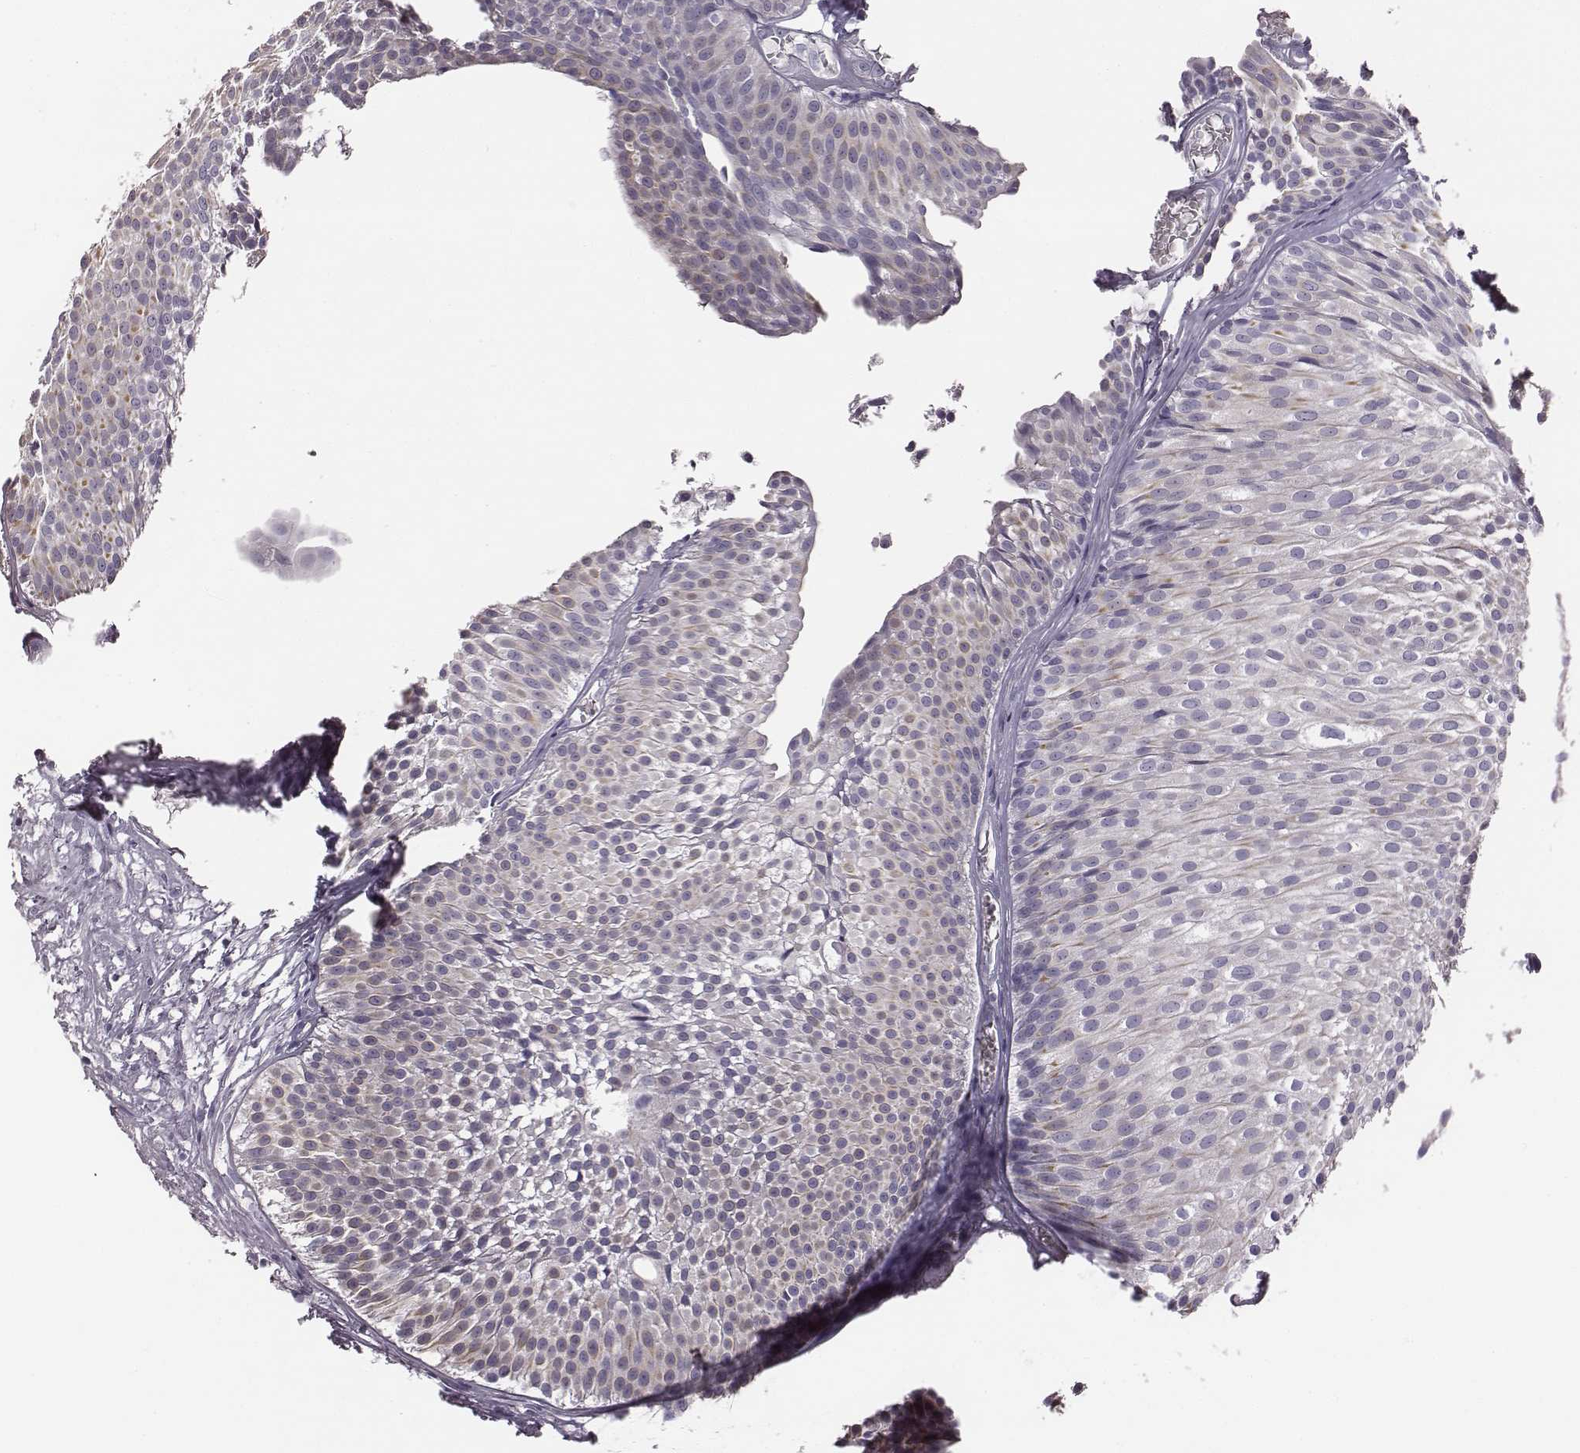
{"staining": {"intensity": "negative", "quantity": "none", "location": "none"}, "tissue": "urothelial cancer", "cell_type": "Tumor cells", "image_type": "cancer", "snomed": [{"axis": "morphology", "description": "Urothelial carcinoma, Low grade"}, {"axis": "topography", "description": "Urinary bladder"}], "caption": "DAB immunohistochemical staining of human low-grade urothelial carcinoma shows no significant staining in tumor cells.", "gene": "GUCA1A", "patient": {"sex": "male", "age": 63}}